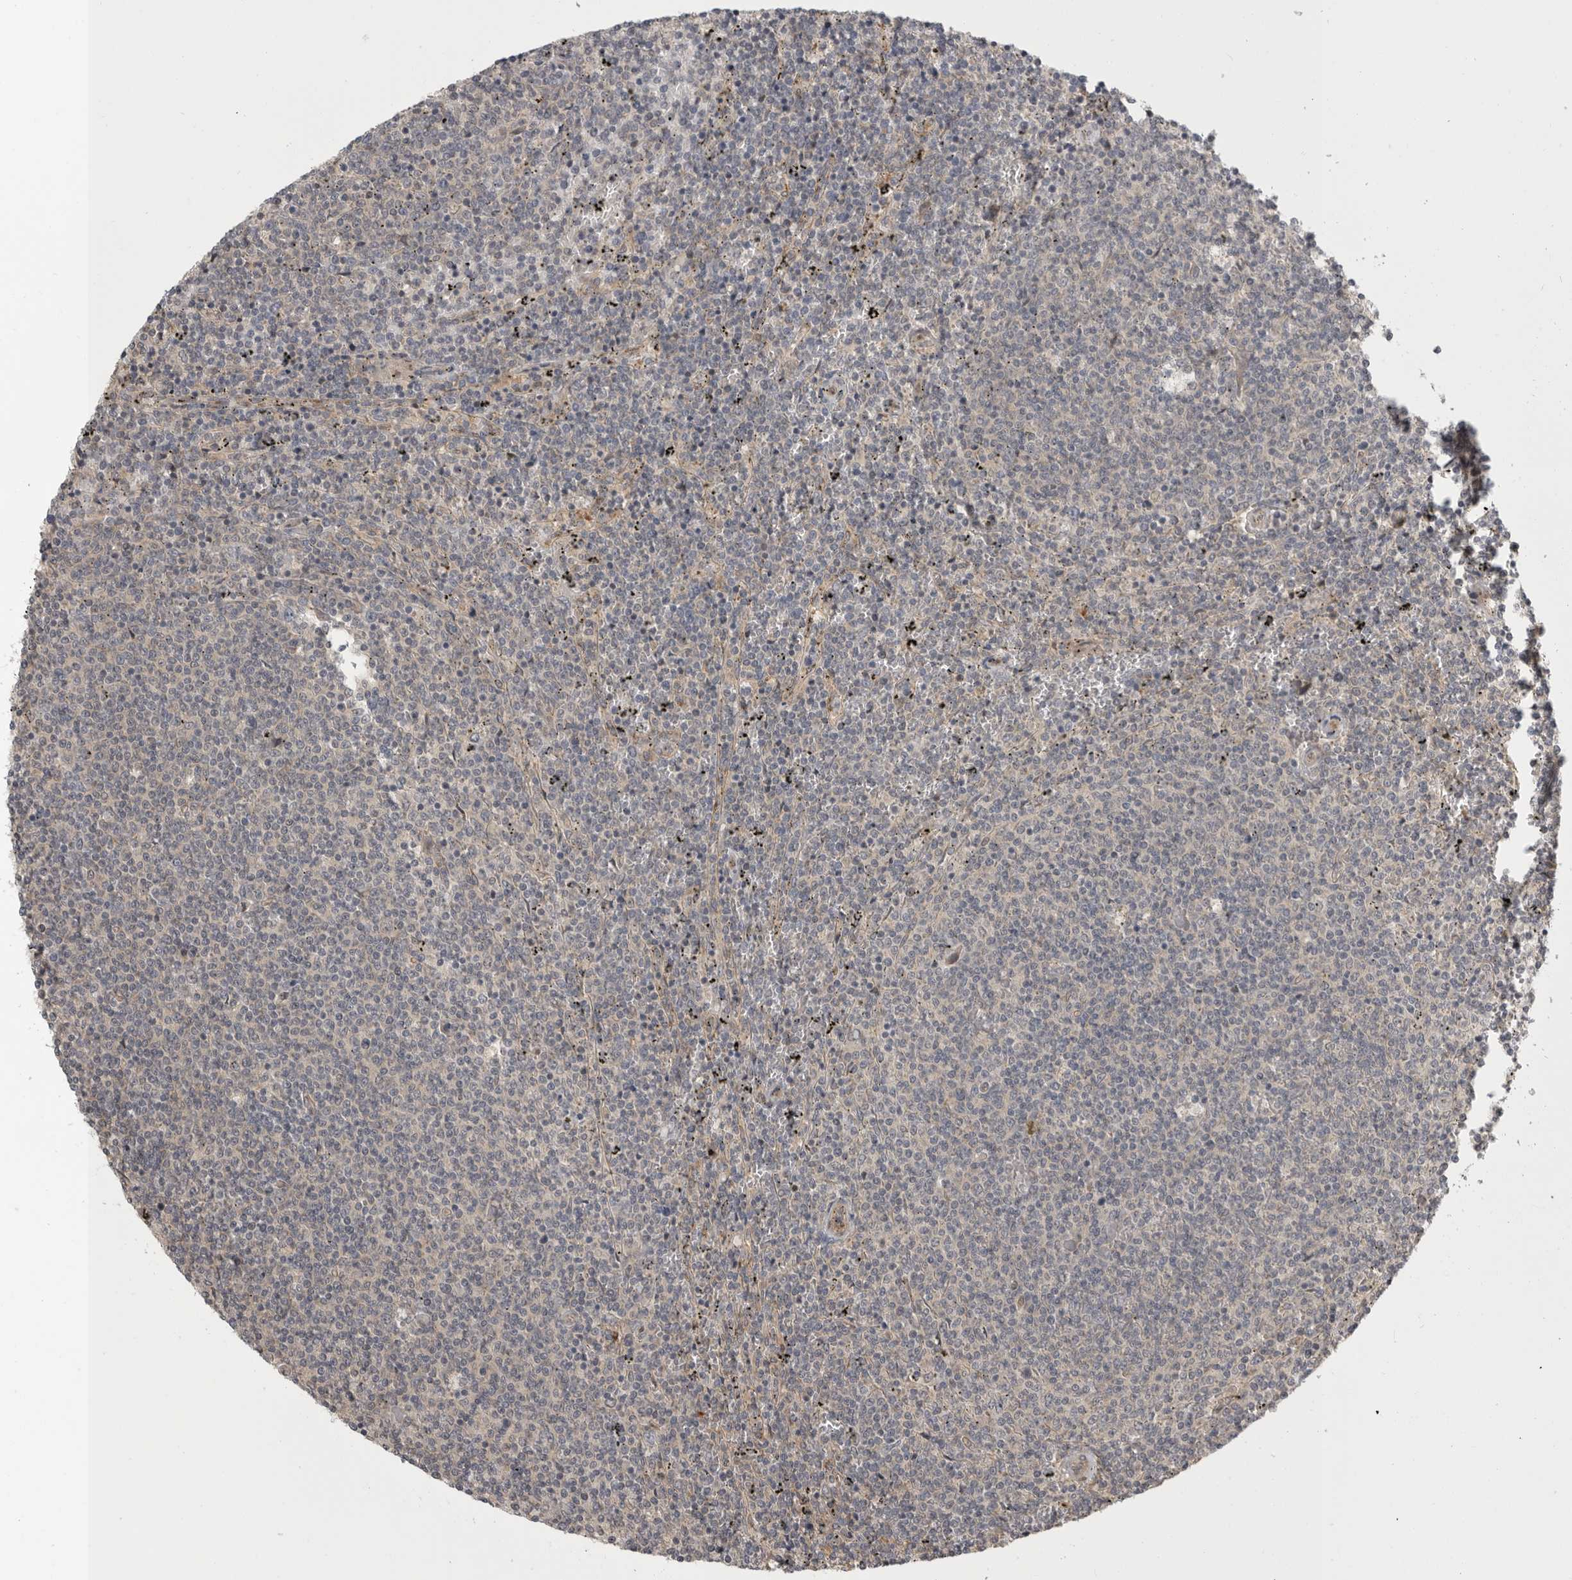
{"staining": {"intensity": "negative", "quantity": "none", "location": "none"}, "tissue": "lymphoma", "cell_type": "Tumor cells", "image_type": "cancer", "snomed": [{"axis": "morphology", "description": "Malignant lymphoma, non-Hodgkin's type, Low grade"}, {"axis": "topography", "description": "Spleen"}], "caption": "This is an IHC histopathology image of human lymphoma. There is no staining in tumor cells.", "gene": "CUEDC1", "patient": {"sex": "female", "age": 50}}